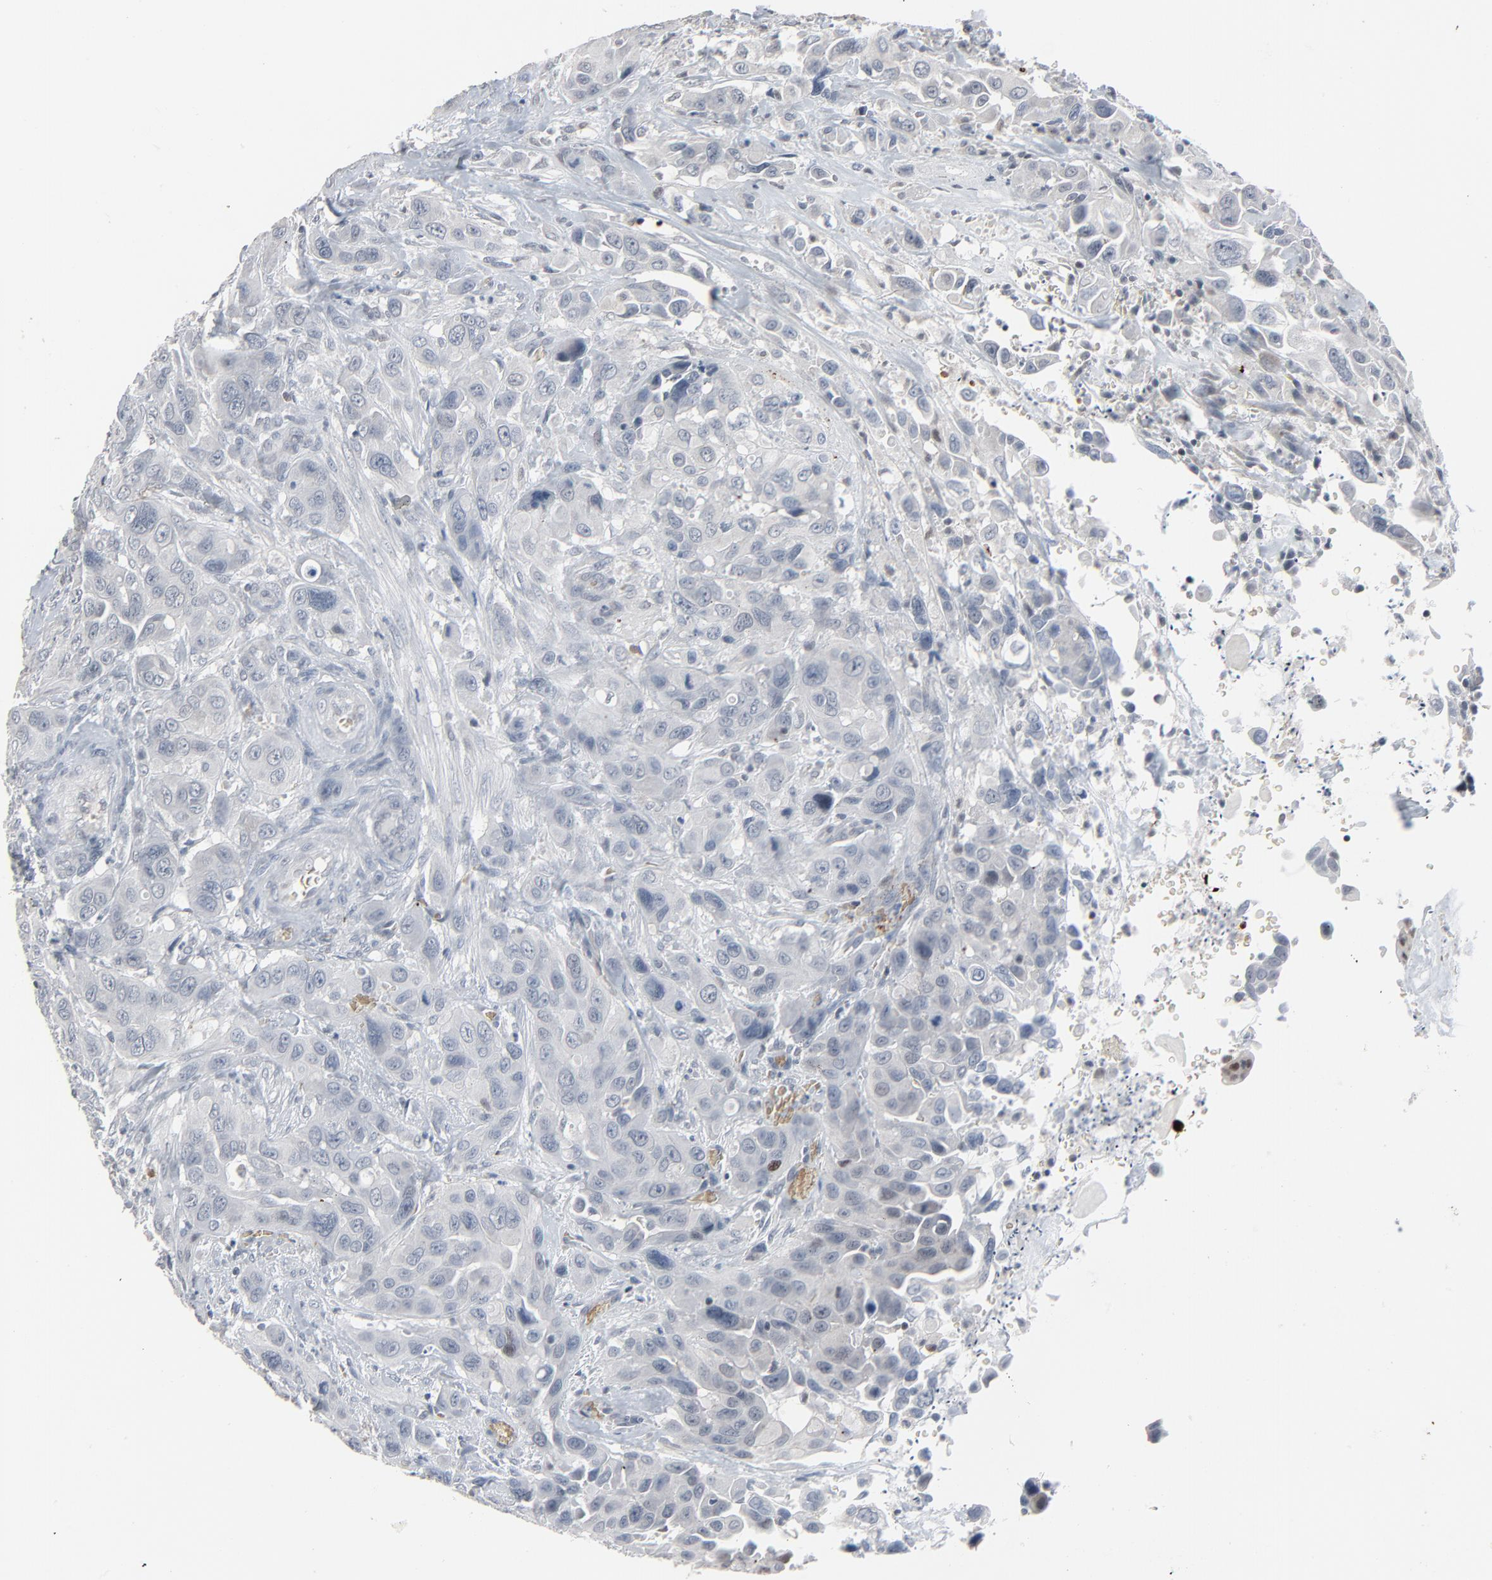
{"staining": {"intensity": "negative", "quantity": "none", "location": "none"}, "tissue": "urothelial cancer", "cell_type": "Tumor cells", "image_type": "cancer", "snomed": [{"axis": "morphology", "description": "Urothelial carcinoma, High grade"}, {"axis": "topography", "description": "Urinary bladder"}], "caption": "Histopathology image shows no protein staining in tumor cells of urothelial cancer tissue. (Brightfield microscopy of DAB immunohistochemistry at high magnification).", "gene": "SAGE1", "patient": {"sex": "male", "age": 73}}